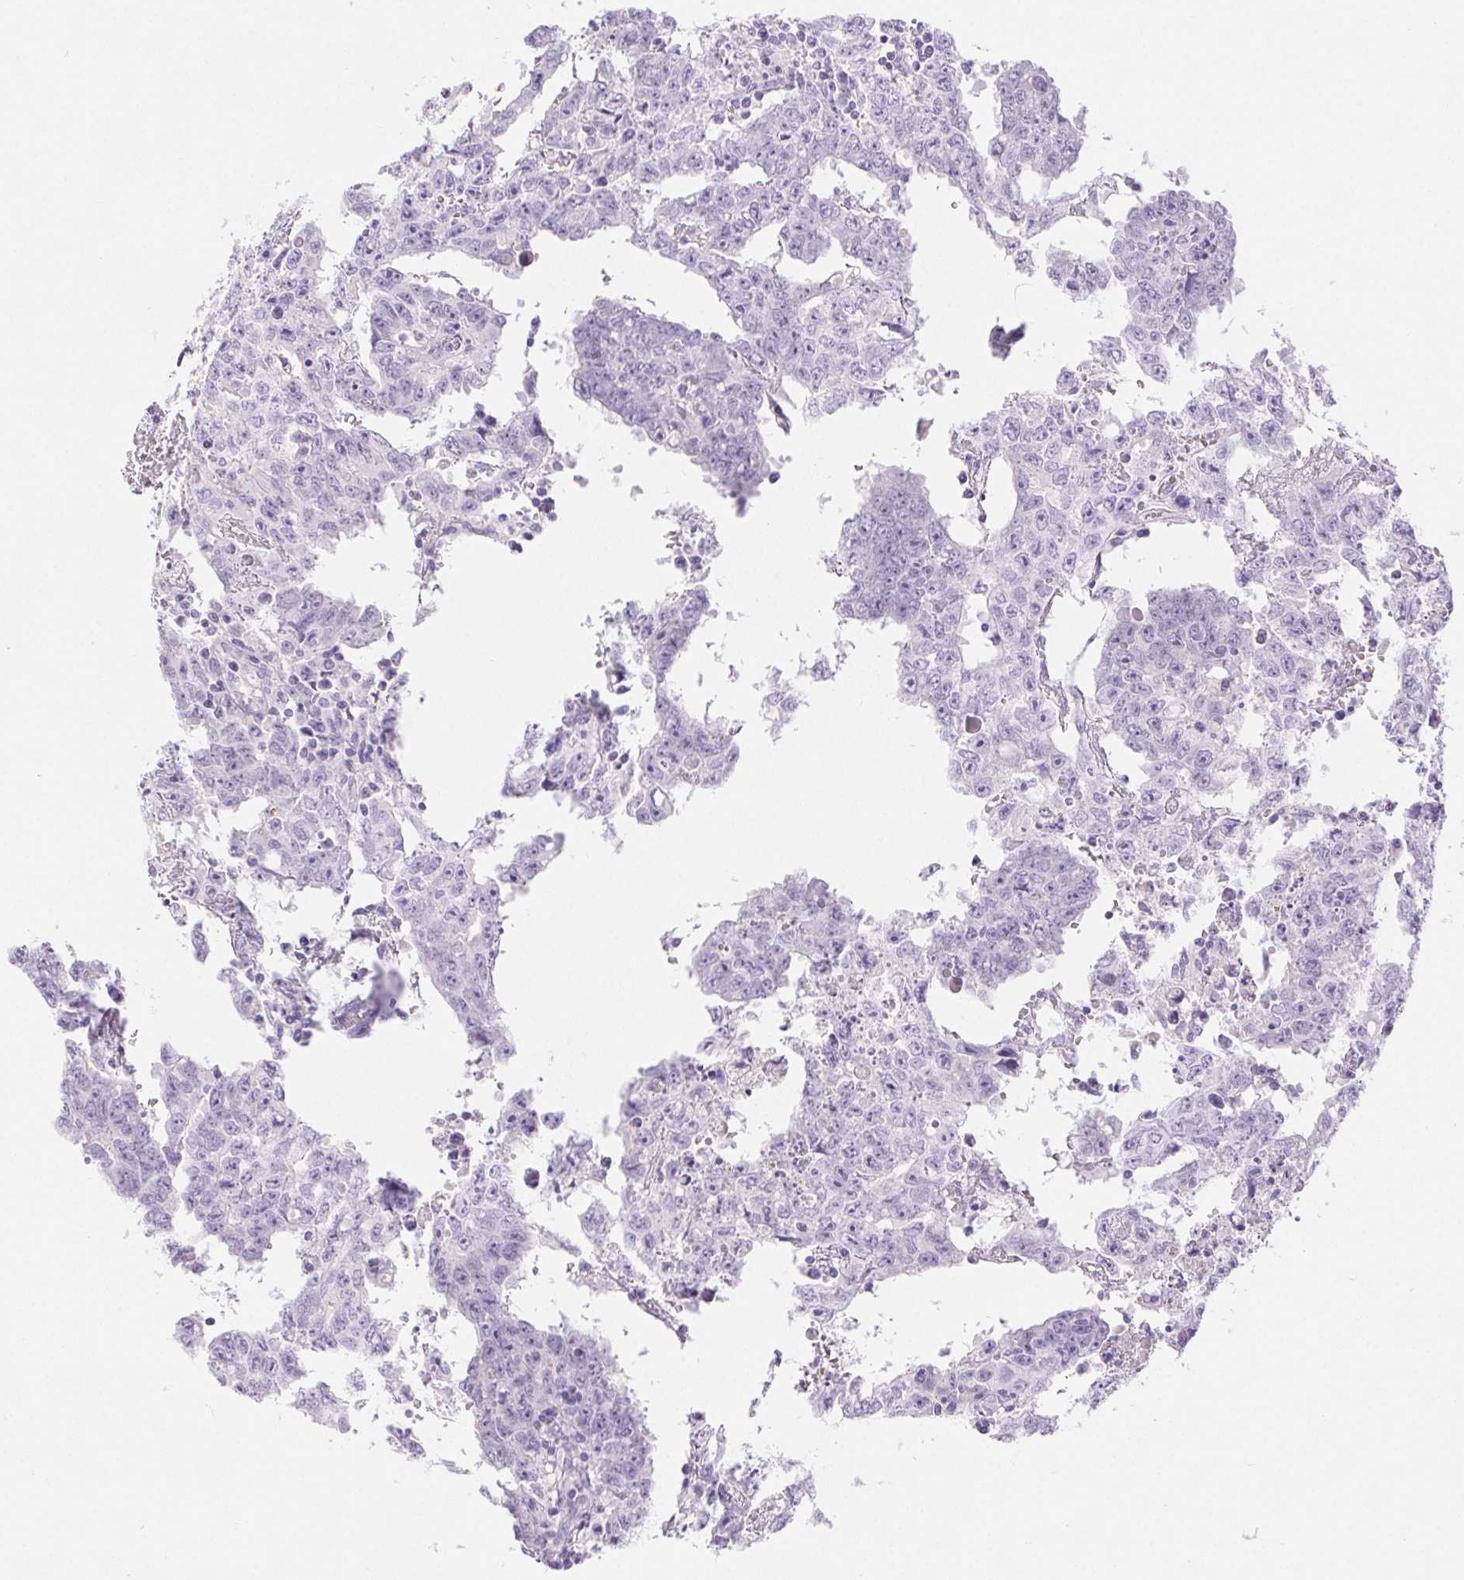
{"staining": {"intensity": "negative", "quantity": "none", "location": "none"}, "tissue": "testis cancer", "cell_type": "Tumor cells", "image_type": "cancer", "snomed": [{"axis": "morphology", "description": "Carcinoma, Embryonal, NOS"}, {"axis": "topography", "description": "Testis"}], "caption": "This is a micrograph of immunohistochemistry staining of embryonal carcinoma (testis), which shows no staining in tumor cells.", "gene": "CLDN16", "patient": {"sex": "male", "age": 22}}